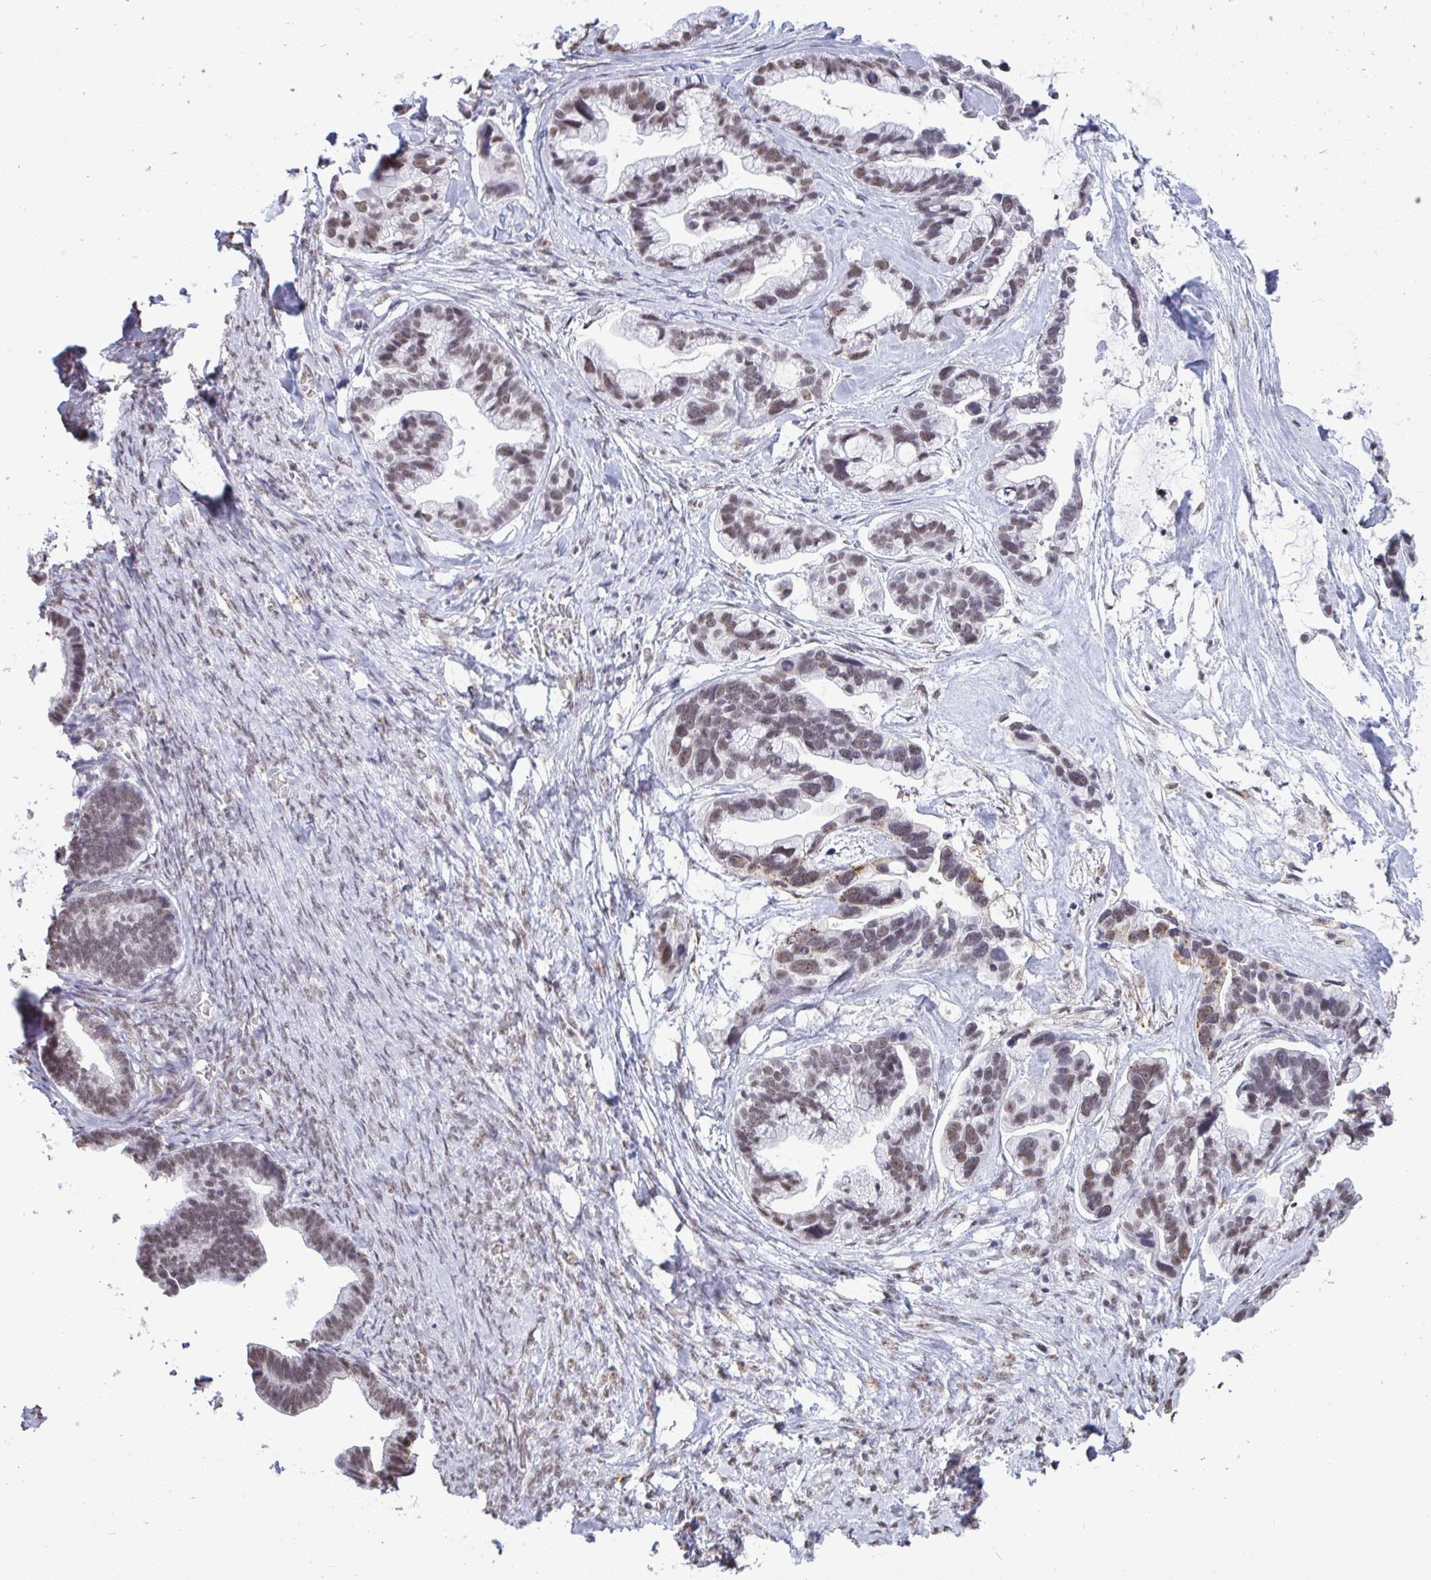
{"staining": {"intensity": "weak", "quantity": "25%-75%", "location": "nuclear"}, "tissue": "ovarian cancer", "cell_type": "Tumor cells", "image_type": "cancer", "snomed": [{"axis": "morphology", "description": "Cystadenocarcinoma, serous, NOS"}, {"axis": "topography", "description": "Ovary"}], "caption": "Protein staining of ovarian serous cystadenocarcinoma tissue demonstrates weak nuclear staining in approximately 25%-75% of tumor cells.", "gene": "PUF60", "patient": {"sex": "female", "age": 56}}